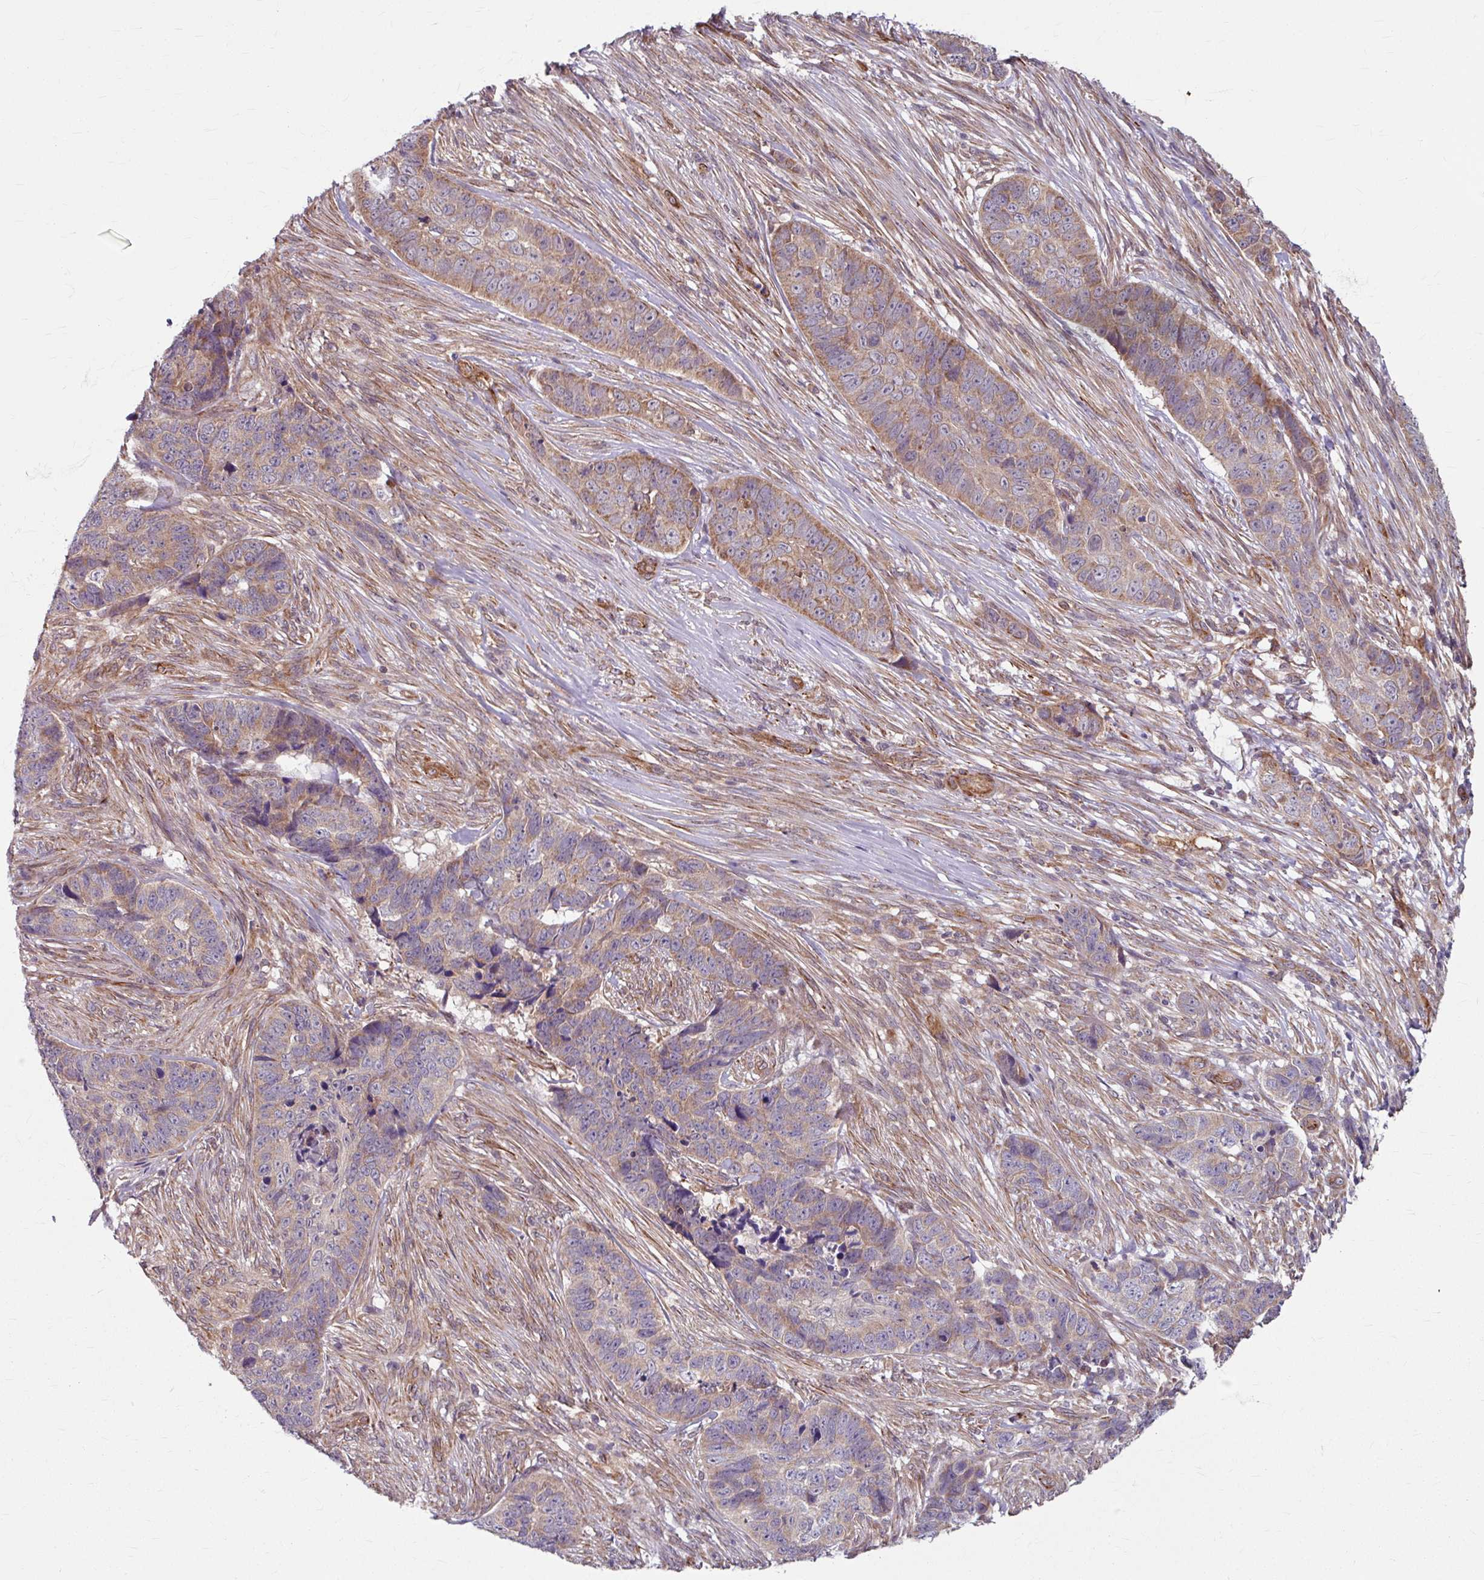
{"staining": {"intensity": "moderate", "quantity": "<25%", "location": "cytoplasmic/membranous"}, "tissue": "skin cancer", "cell_type": "Tumor cells", "image_type": "cancer", "snomed": [{"axis": "morphology", "description": "Basal cell carcinoma"}, {"axis": "topography", "description": "Skin"}], "caption": "Brown immunohistochemical staining in basal cell carcinoma (skin) demonstrates moderate cytoplasmic/membranous positivity in about <25% of tumor cells.", "gene": "DAAM2", "patient": {"sex": "female", "age": 82}}